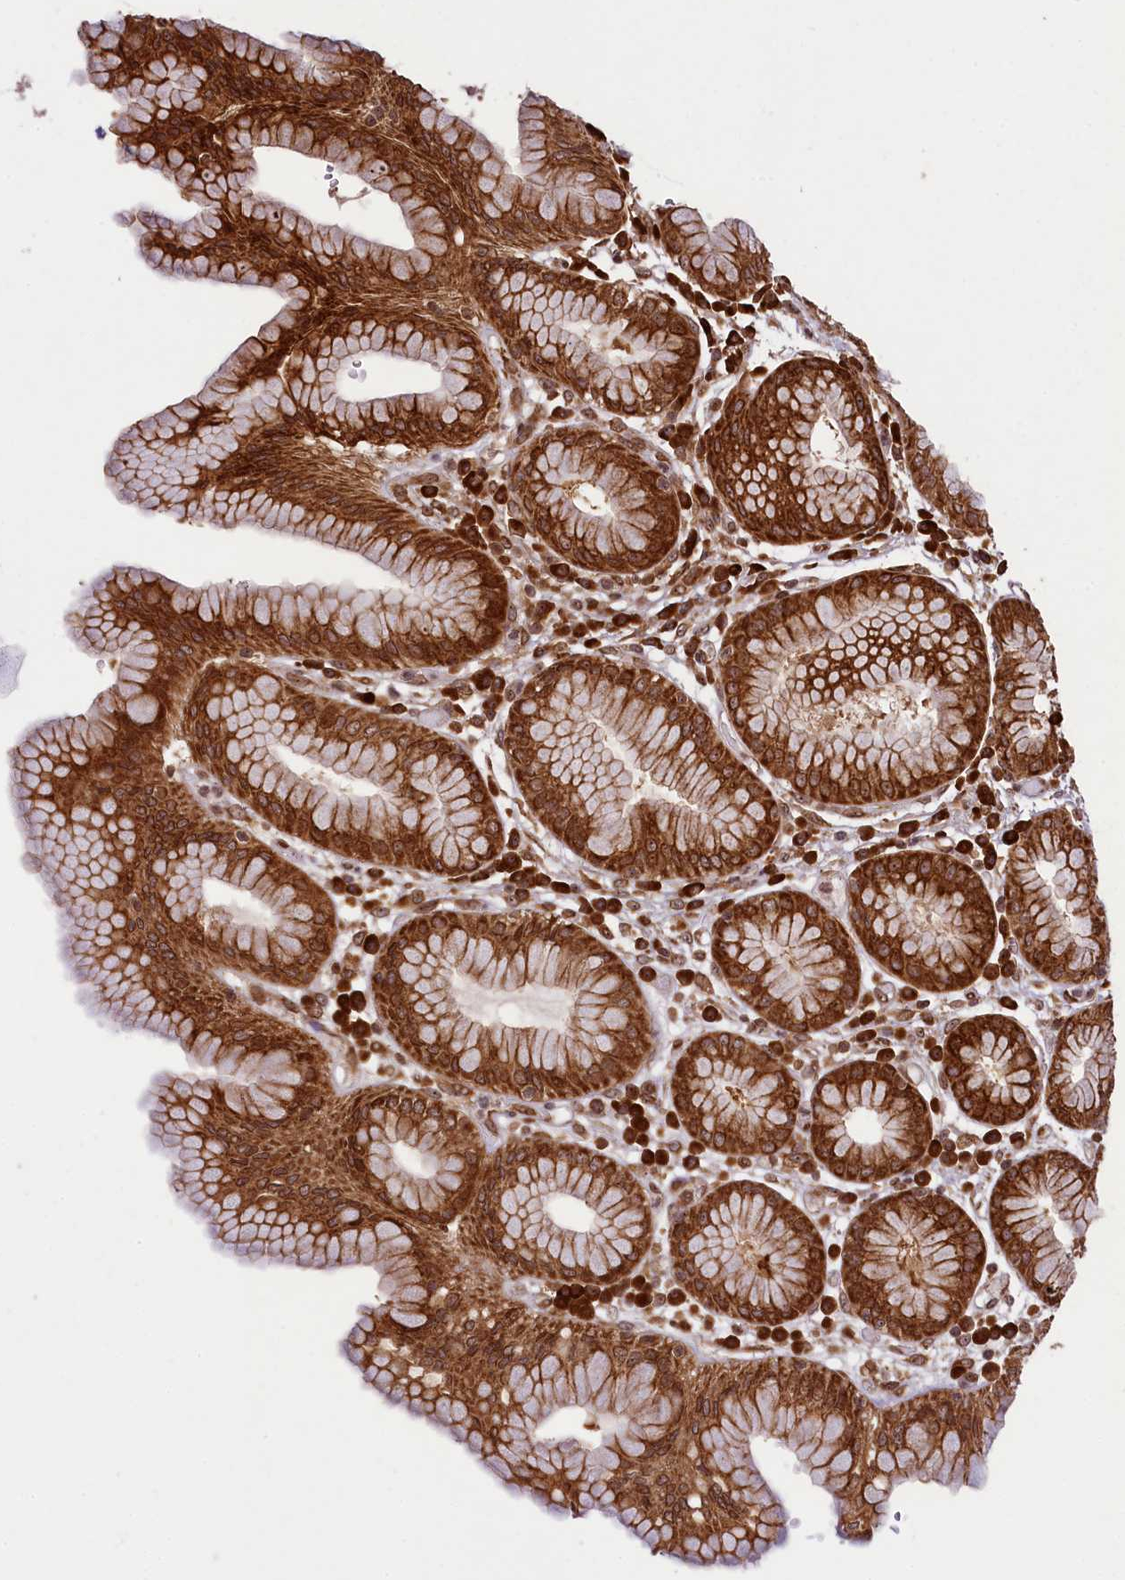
{"staining": {"intensity": "strong", "quantity": ">75%", "location": "cytoplasmic/membranous"}, "tissue": "stomach", "cell_type": "Glandular cells", "image_type": "normal", "snomed": [{"axis": "morphology", "description": "Normal tissue, NOS"}, {"axis": "topography", "description": "Stomach"}, {"axis": "topography", "description": "Stomach, lower"}], "caption": "Immunohistochemistry image of benign stomach: stomach stained using IHC shows high levels of strong protein expression localized specifically in the cytoplasmic/membranous of glandular cells, appearing as a cytoplasmic/membranous brown color.", "gene": "LARP4", "patient": {"sex": "female", "age": 56}}